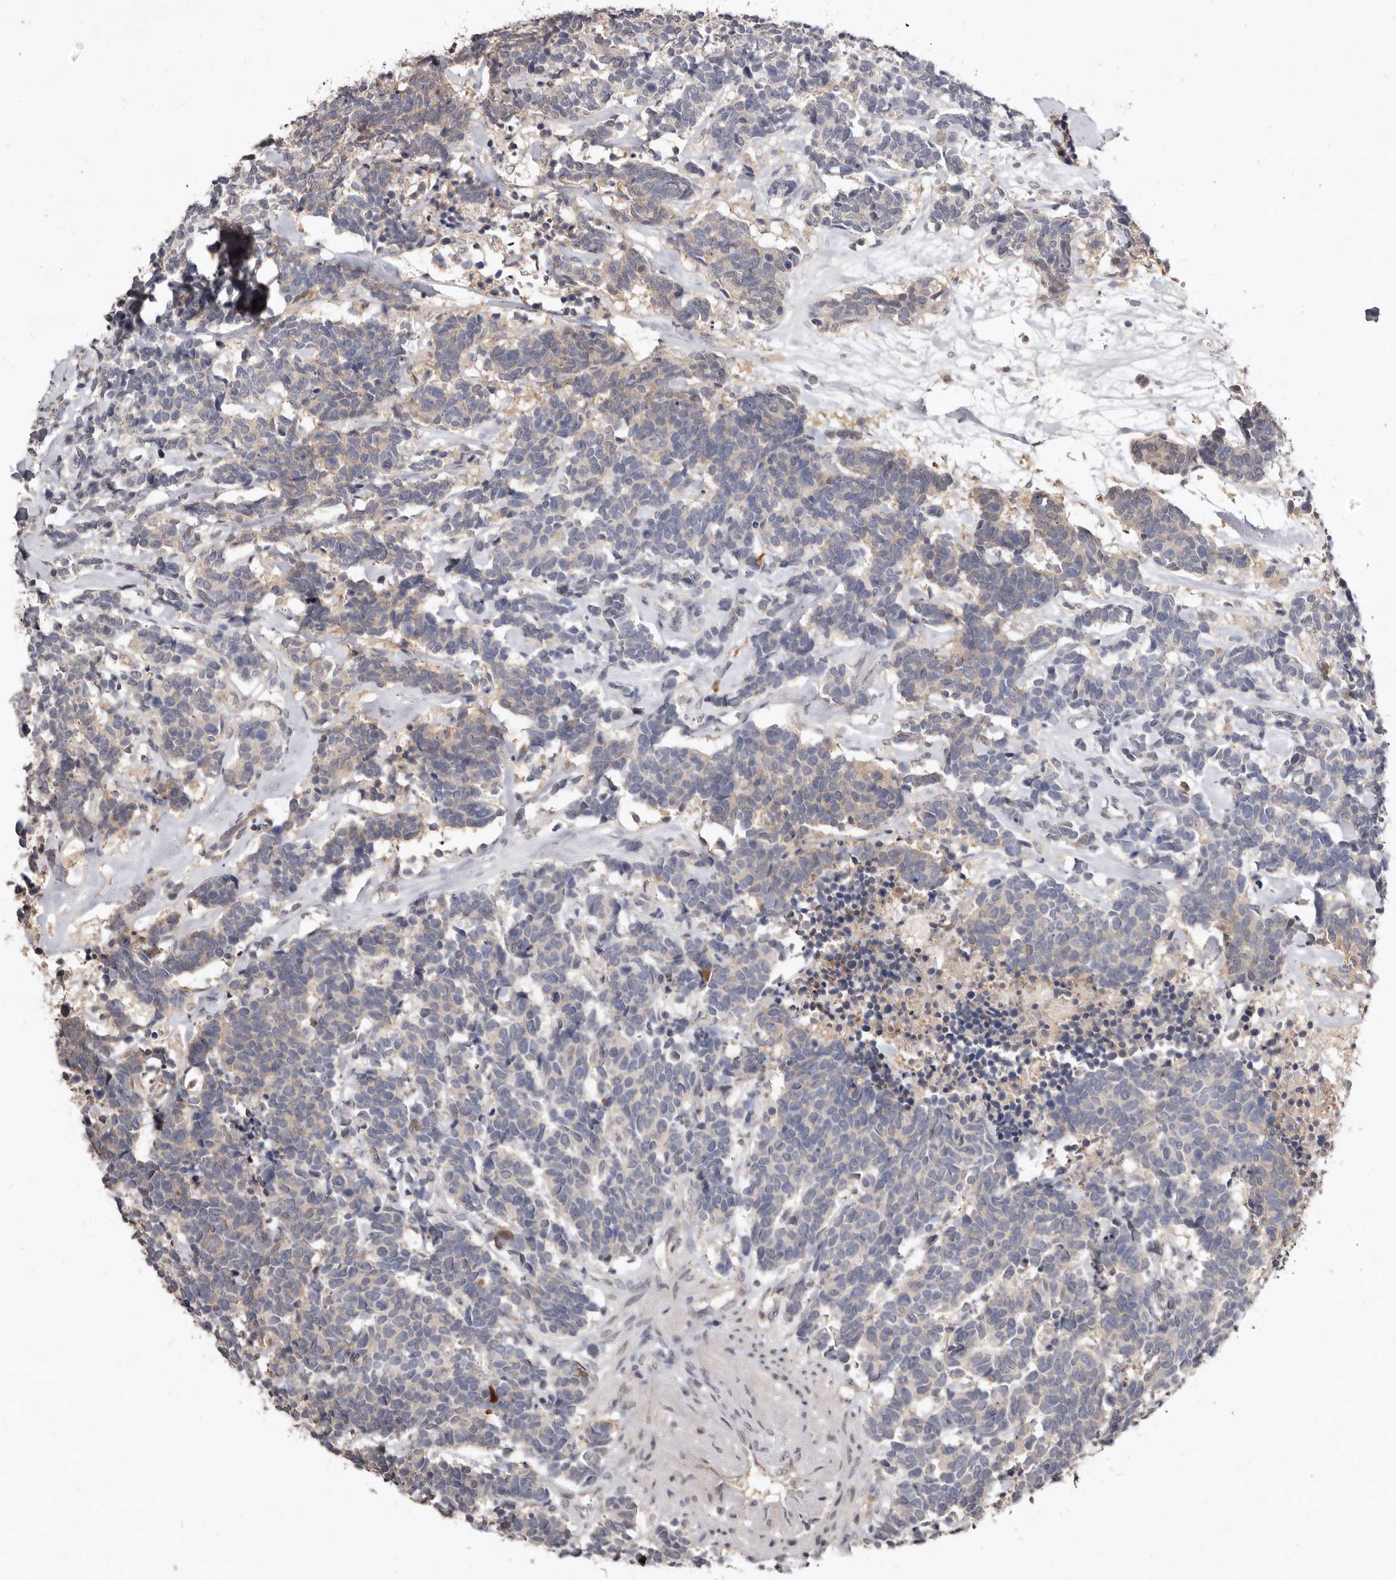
{"staining": {"intensity": "weak", "quantity": "<25%", "location": "cytoplasmic/membranous"}, "tissue": "carcinoid", "cell_type": "Tumor cells", "image_type": "cancer", "snomed": [{"axis": "morphology", "description": "Carcinoma, NOS"}, {"axis": "morphology", "description": "Carcinoid, malignant, NOS"}, {"axis": "topography", "description": "Urinary bladder"}], "caption": "IHC photomicrograph of neoplastic tissue: carcinoid (malignant) stained with DAB displays no significant protein staining in tumor cells.", "gene": "SULT1E1", "patient": {"sex": "male", "age": 57}}